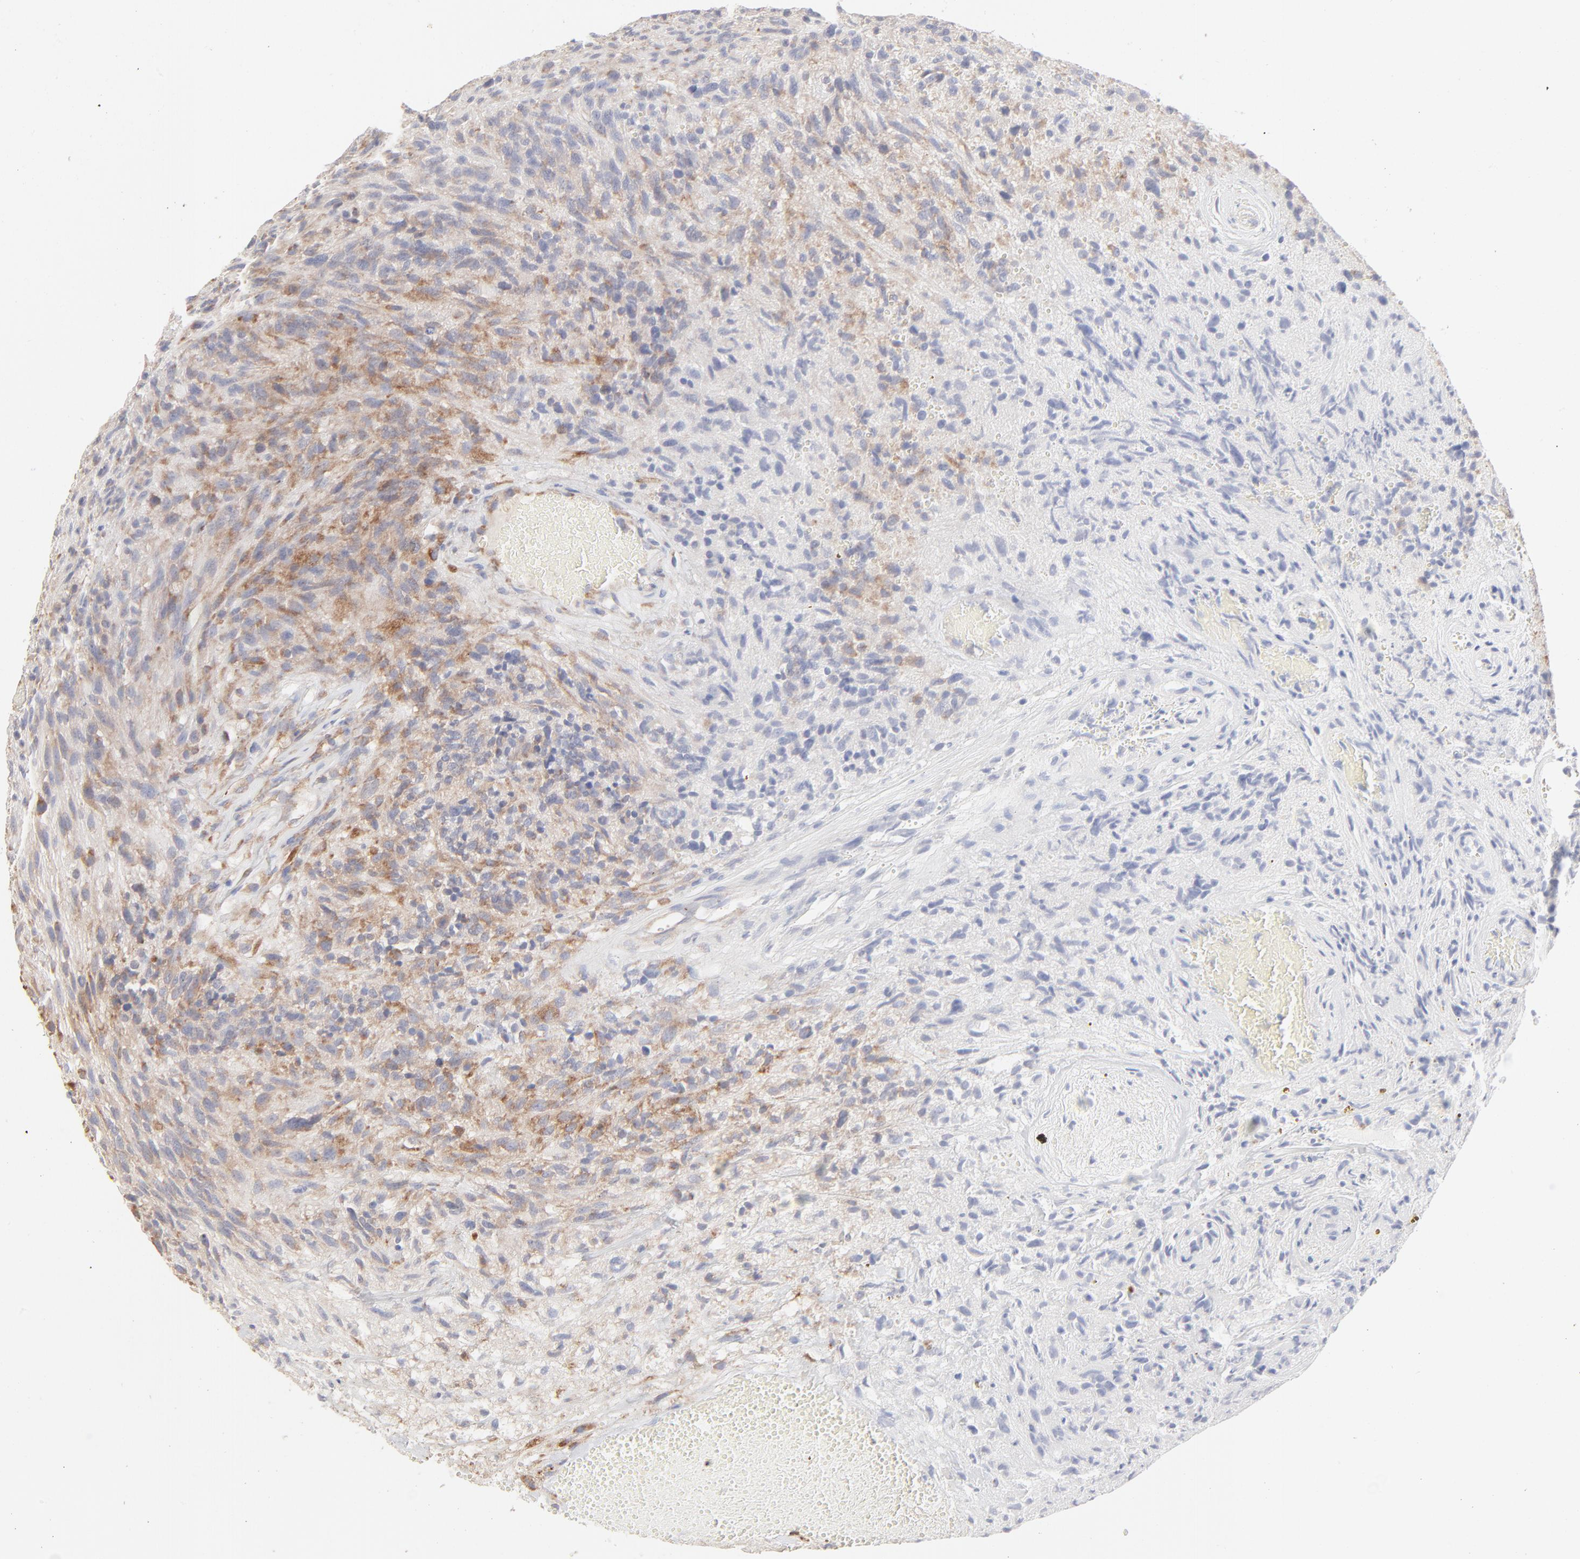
{"staining": {"intensity": "moderate", "quantity": "25%-75%", "location": "cytoplasmic/membranous"}, "tissue": "glioma", "cell_type": "Tumor cells", "image_type": "cancer", "snomed": [{"axis": "morphology", "description": "Normal tissue, NOS"}, {"axis": "morphology", "description": "Glioma, malignant, High grade"}, {"axis": "topography", "description": "Cerebral cortex"}], "caption": "Glioma stained with a protein marker exhibits moderate staining in tumor cells.", "gene": "RPS21", "patient": {"sex": "male", "age": 75}}